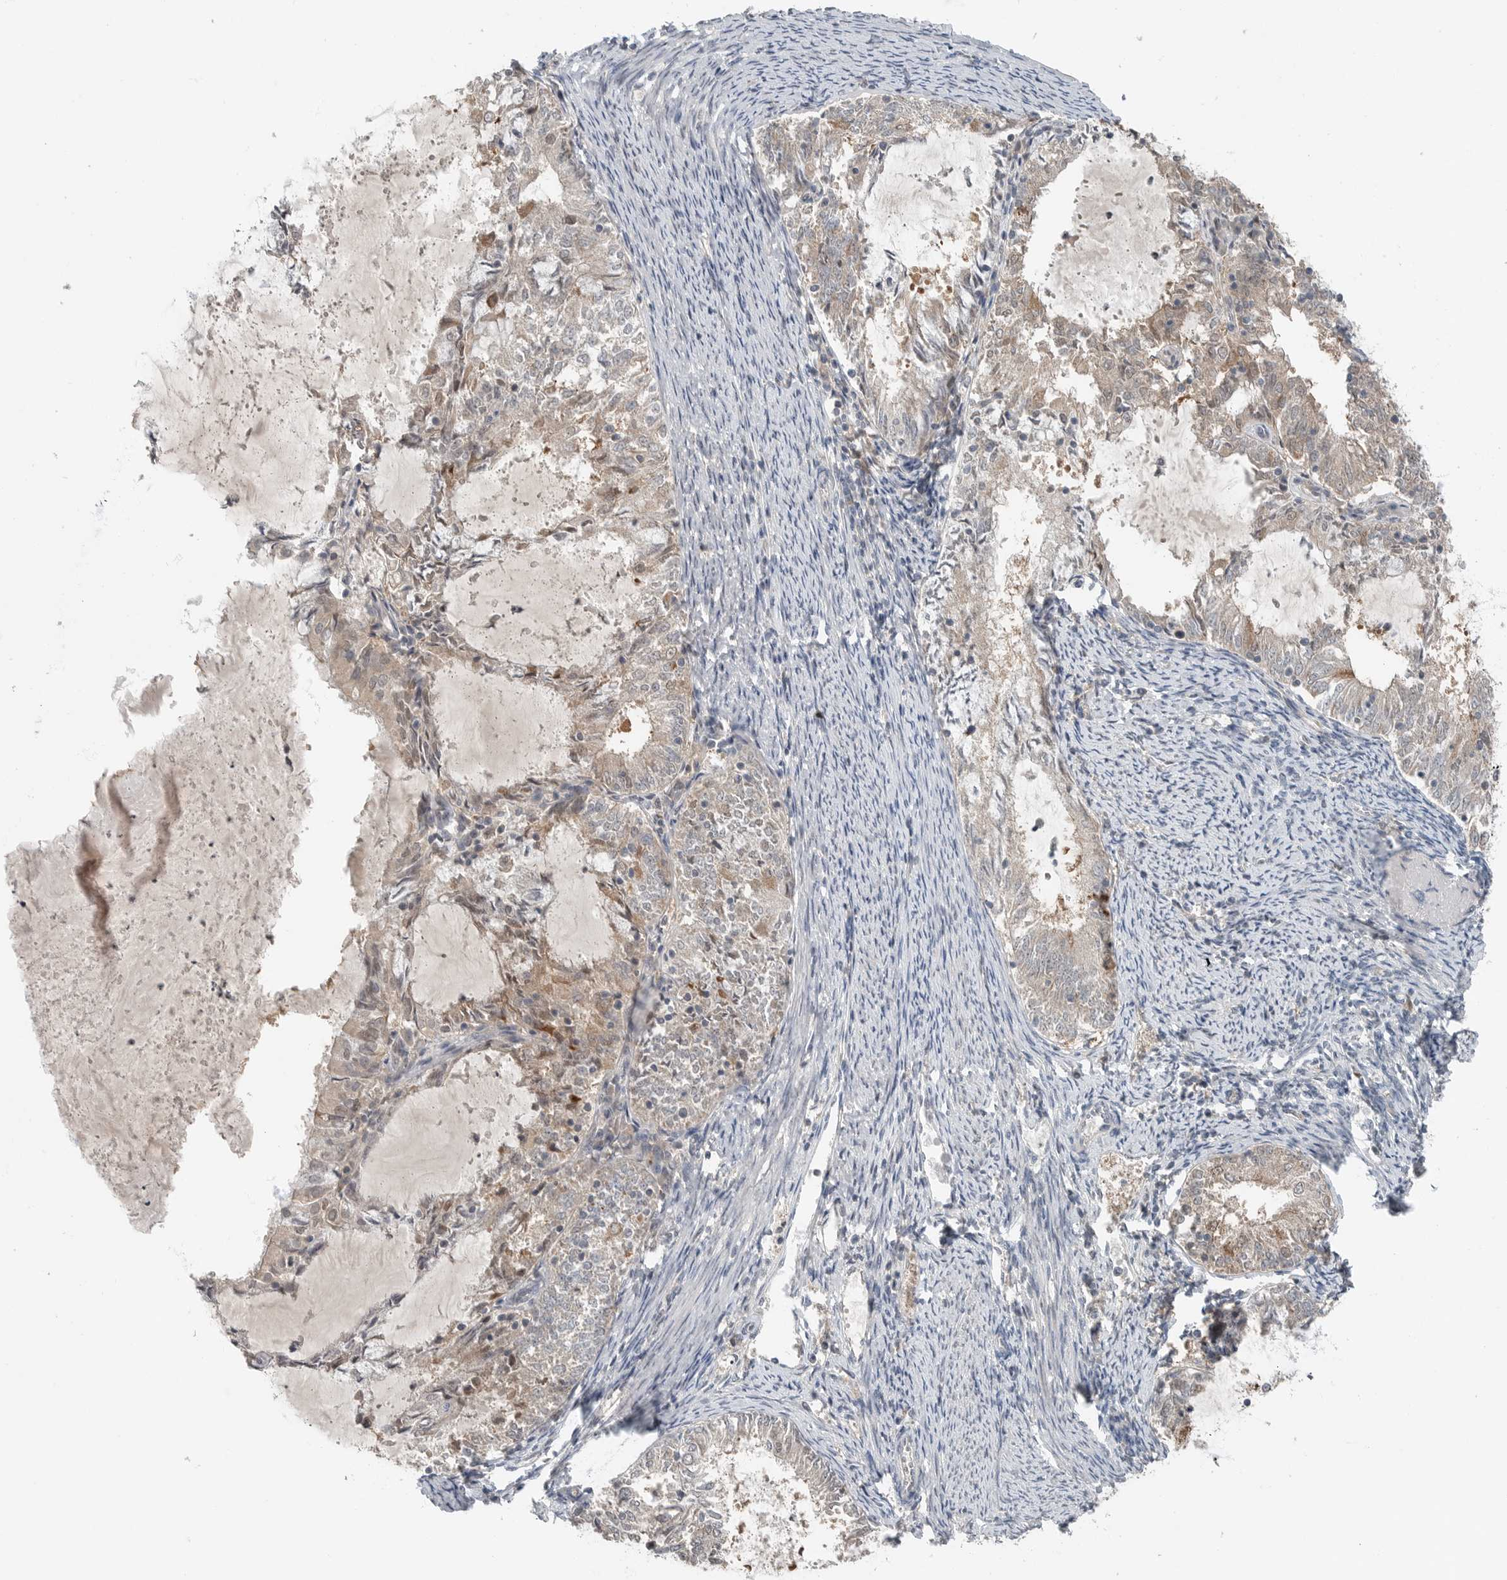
{"staining": {"intensity": "weak", "quantity": "25%-75%", "location": "cytoplasmic/membranous,nuclear"}, "tissue": "endometrial cancer", "cell_type": "Tumor cells", "image_type": "cancer", "snomed": [{"axis": "morphology", "description": "Adenocarcinoma, NOS"}, {"axis": "topography", "description": "Endometrium"}], "caption": "Protein analysis of endometrial cancer (adenocarcinoma) tissue displays weak cytoplasmic/membranous and nuclear positivity in approximately 25%-75% of tumor cells.", "gene": "MFAP3L", "patient": {"sex": "female", "age": 57}}